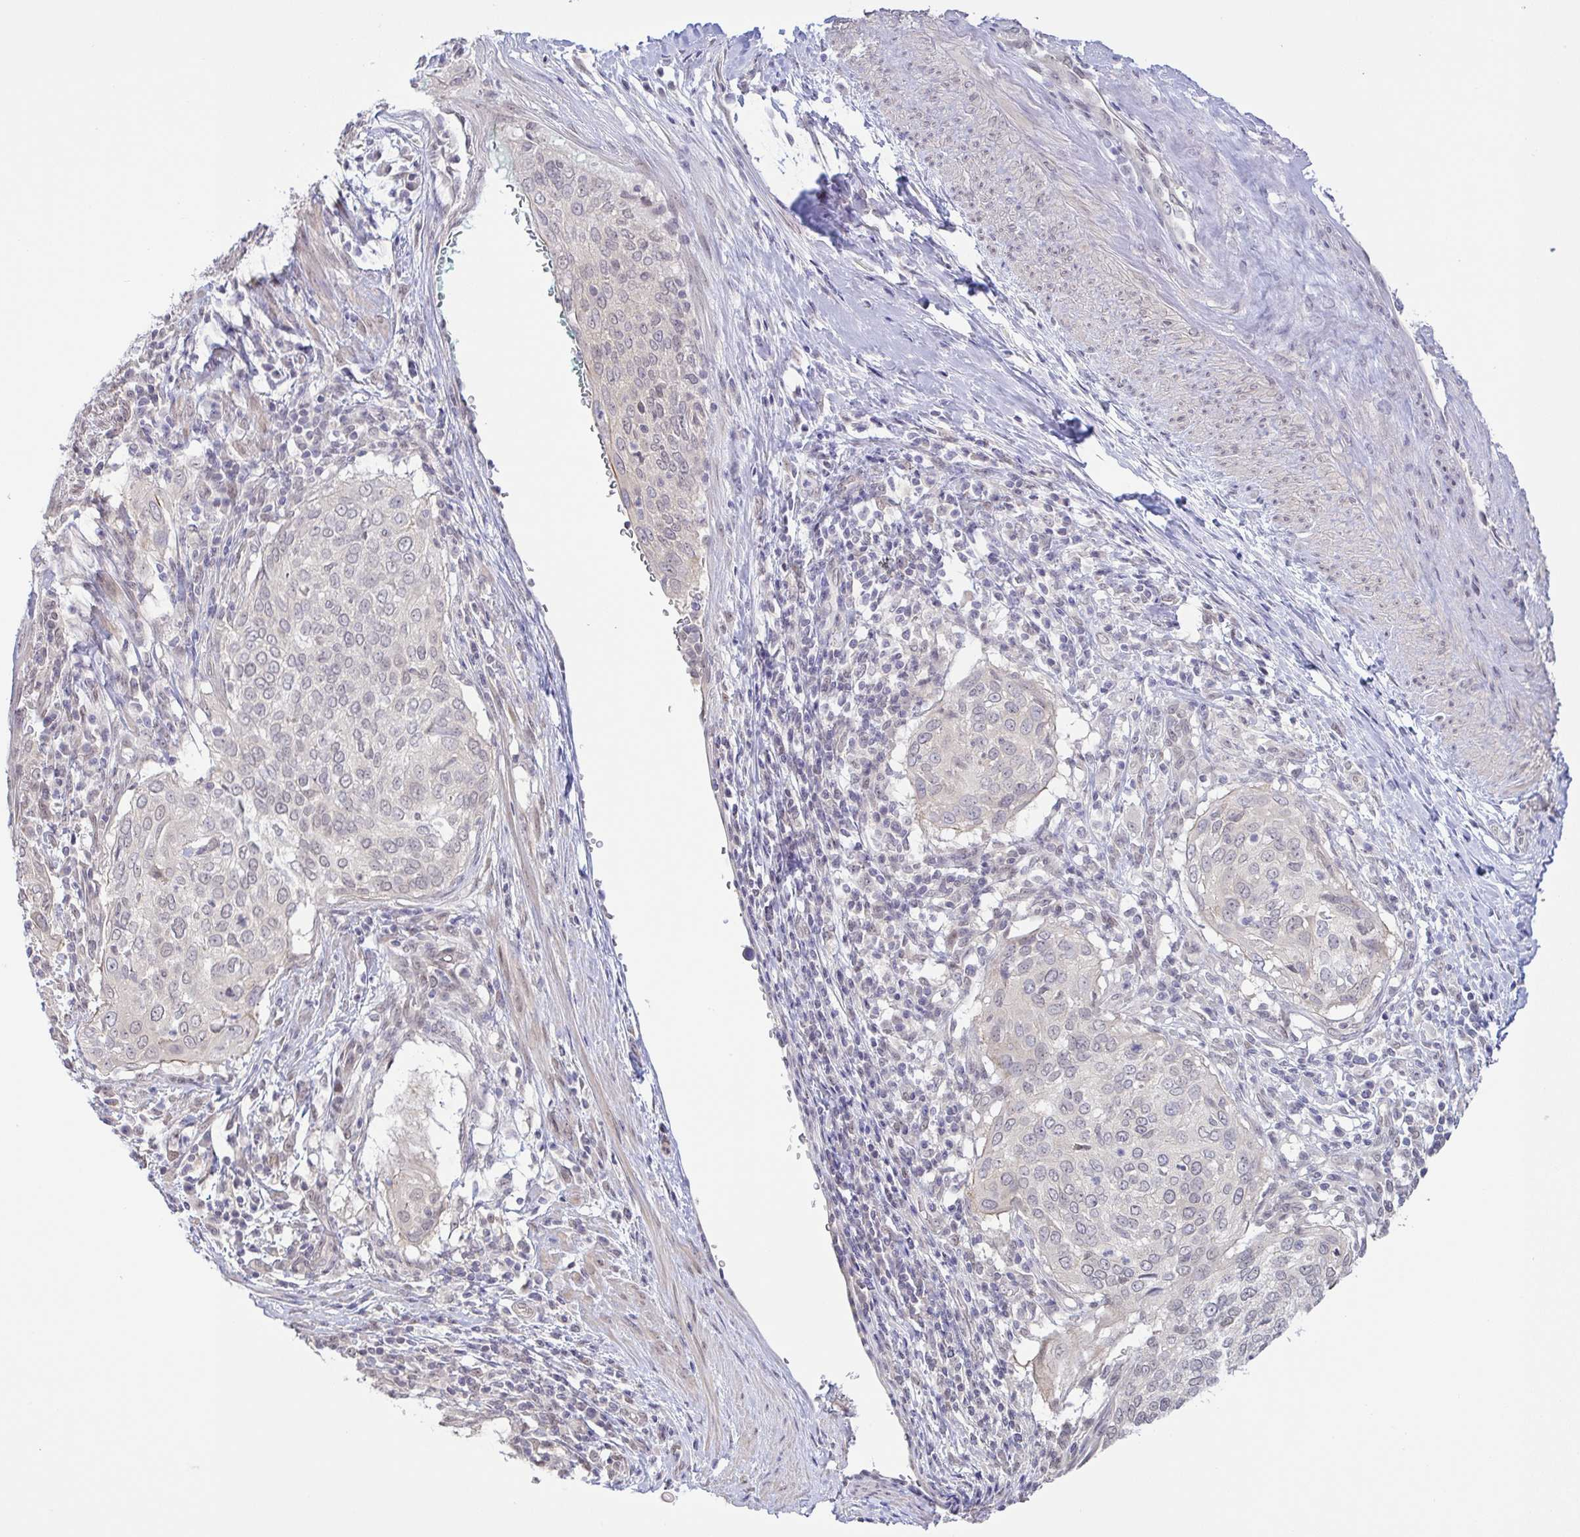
{"staining": {"intensity": "negative", "quantity": "none", "location": "none"}, "tissue": "cervical cancer", "cell_type": "Tumor cells", "image_type": "cancer", "snomed": [{"axis": "morphology", "description": "Squamous cell carcinoma, NOS"}, {"axis": "topography", "description": "Cervix"}], "caption": "This is a photomicrograph of immunohistochemistry staining of squamous cell carcinoma (cervical), which shows no staining in tumor cells. The staining was performed using DAB to visualize the protein expression in brown, while the nuclei were stained in blue with hematoxylin (Magnification: 20x).", "gene": "HYPK", "patient": {"sex": "female", "age": 38}}